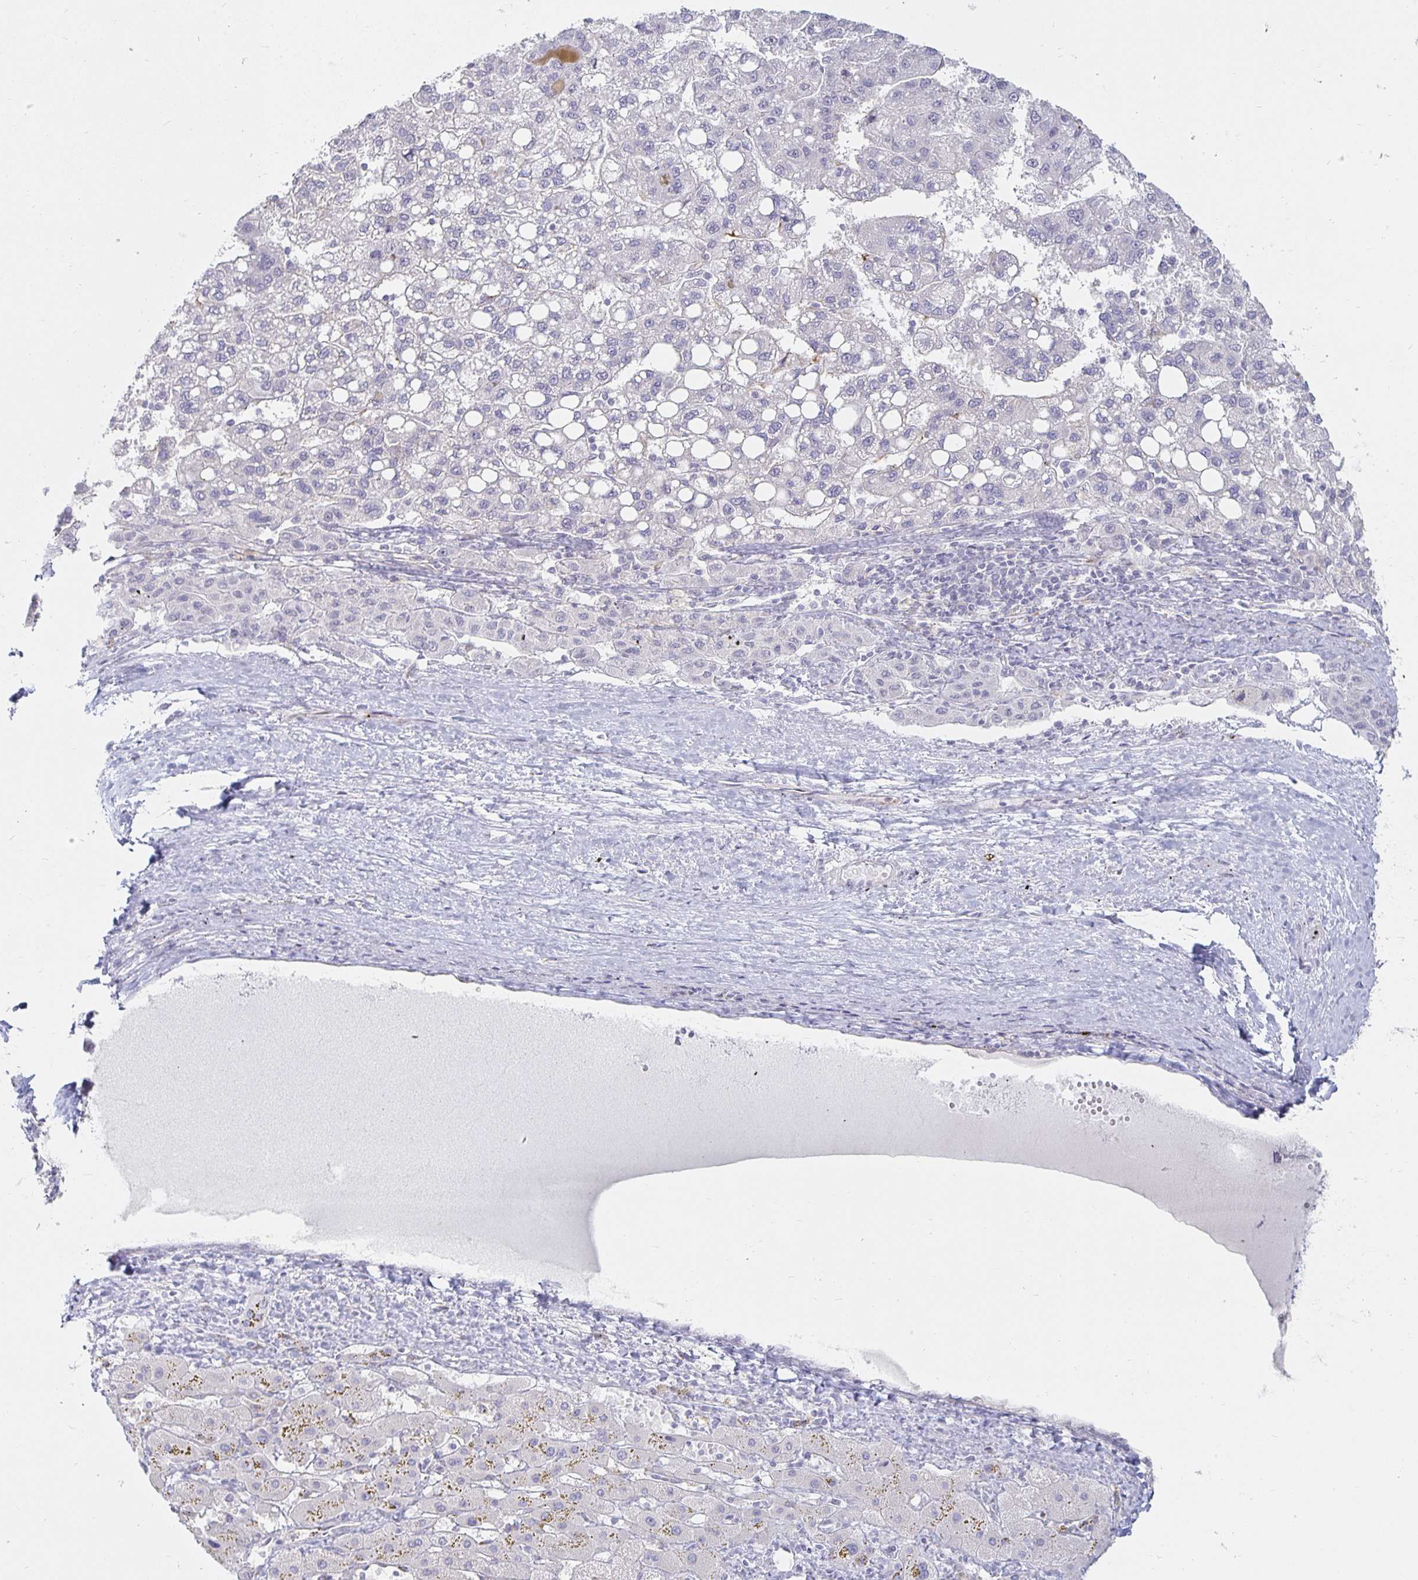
{"staining": {"intensity": "negative", "quantity": "none", "location": "none"}, "tissue": "liver cancer", "cell_type": "Tumor cells", "image_type": "cancer", "snomed": [{"axis": "morphology", "description": "Carcinoma, Hepatocellular, NOS"}, {"axis": "topography", "description": "Liver"}], "caption": "IHC of human liver cancer displays no positivity in tumor cells.", "gene": "S100G", "patient": {"sex": "female", "age": 82}}